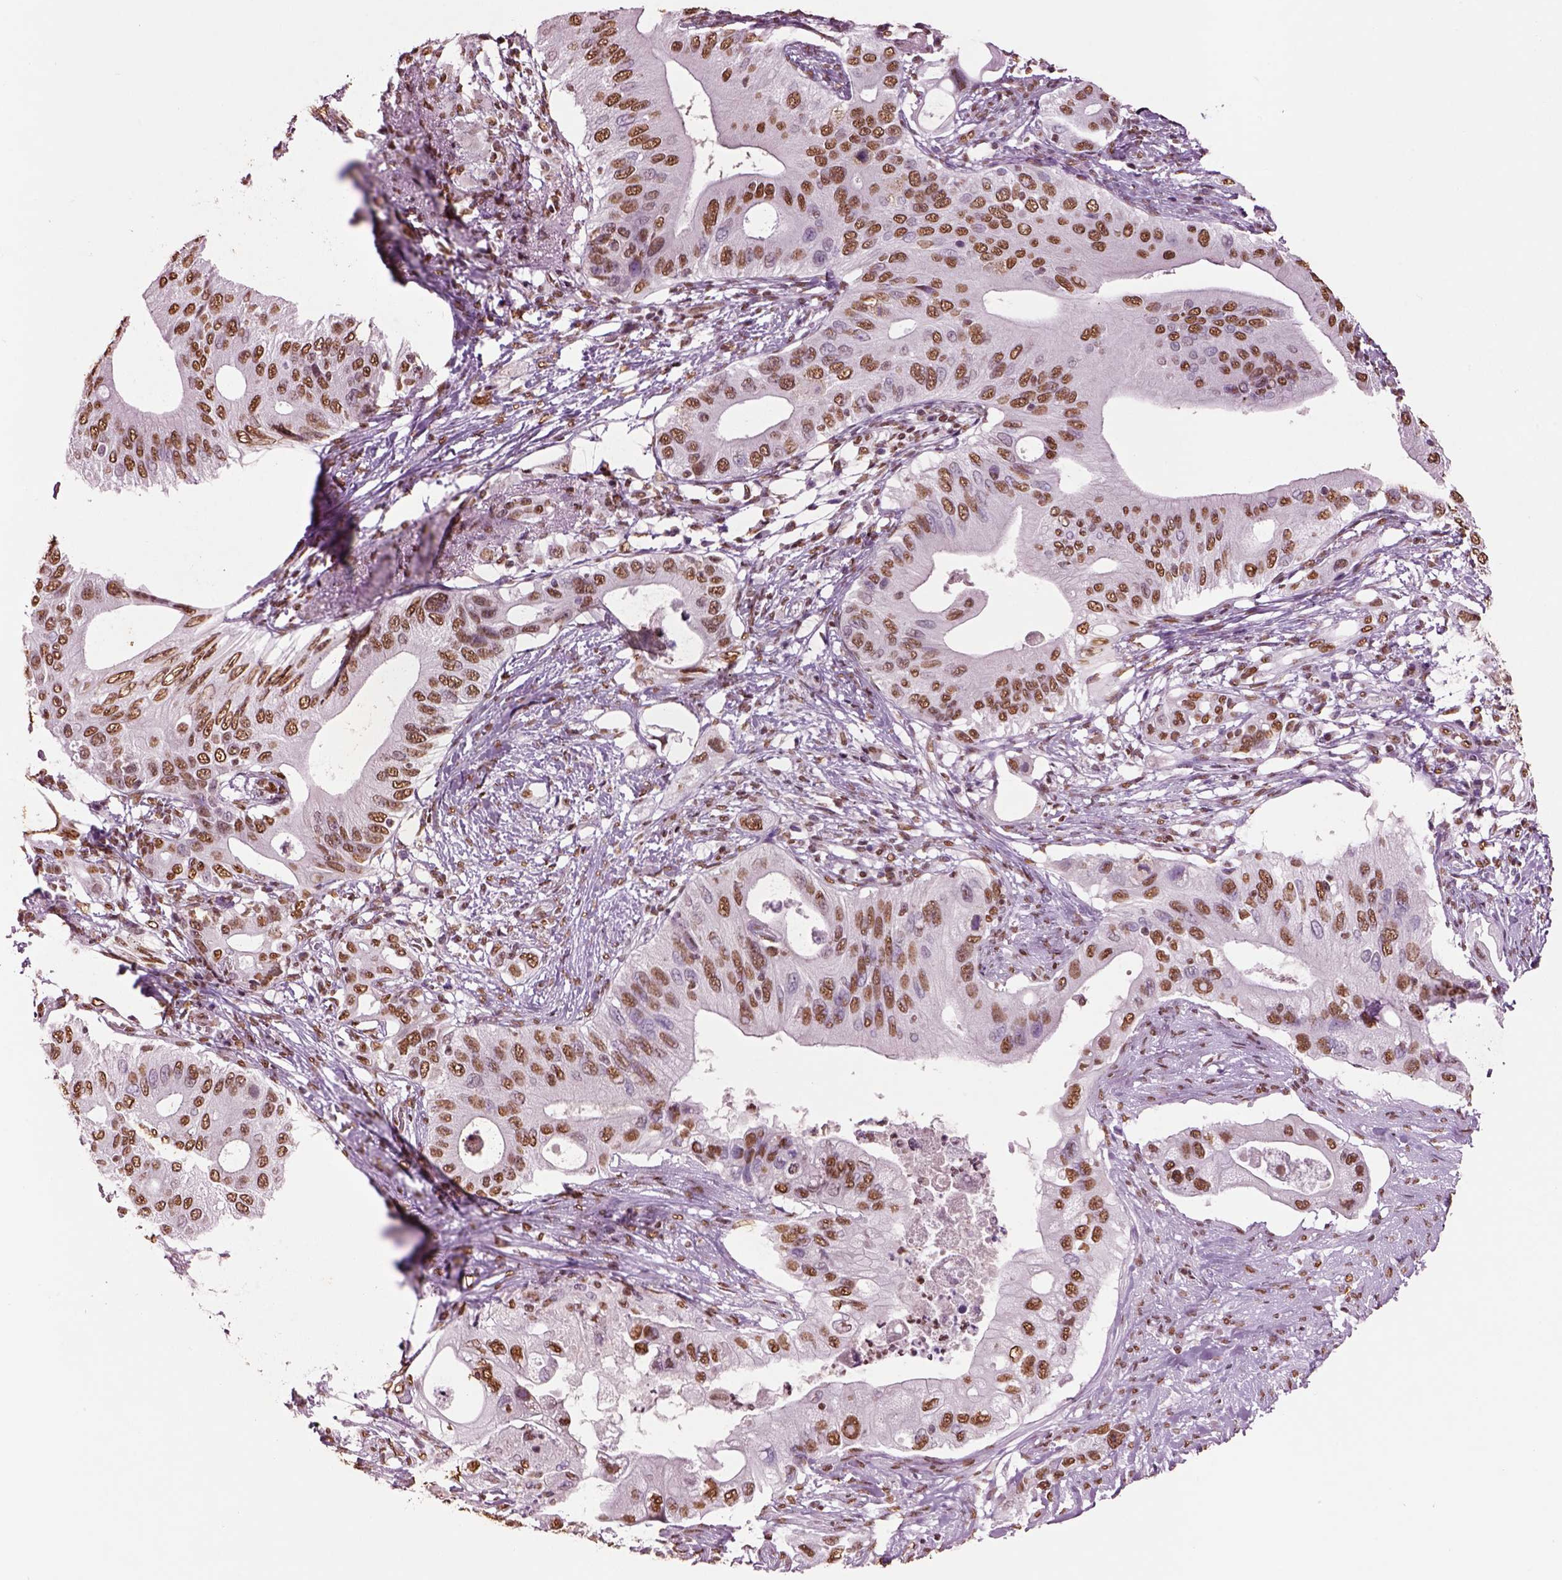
{"staining": {"intensity": "moderate", "quantity": ">75%", "location": "nuclear"}, "tissue": "pancreatic cancer", "cell_type": "Tumor cells", "image_type": "cancer", "snomed": [{"axis": "morphology", "description": "Adenocarcinoma, NOS"}, {"axis": "topography", "description": "Pancreas"}], "caption": "Pancreatic cancer (adenocarcinoma) stained with a protein marker displays moderate staining in tumor cells.", "gene": "DDX3X", "patient": {"sex": "female", "age": 72}}